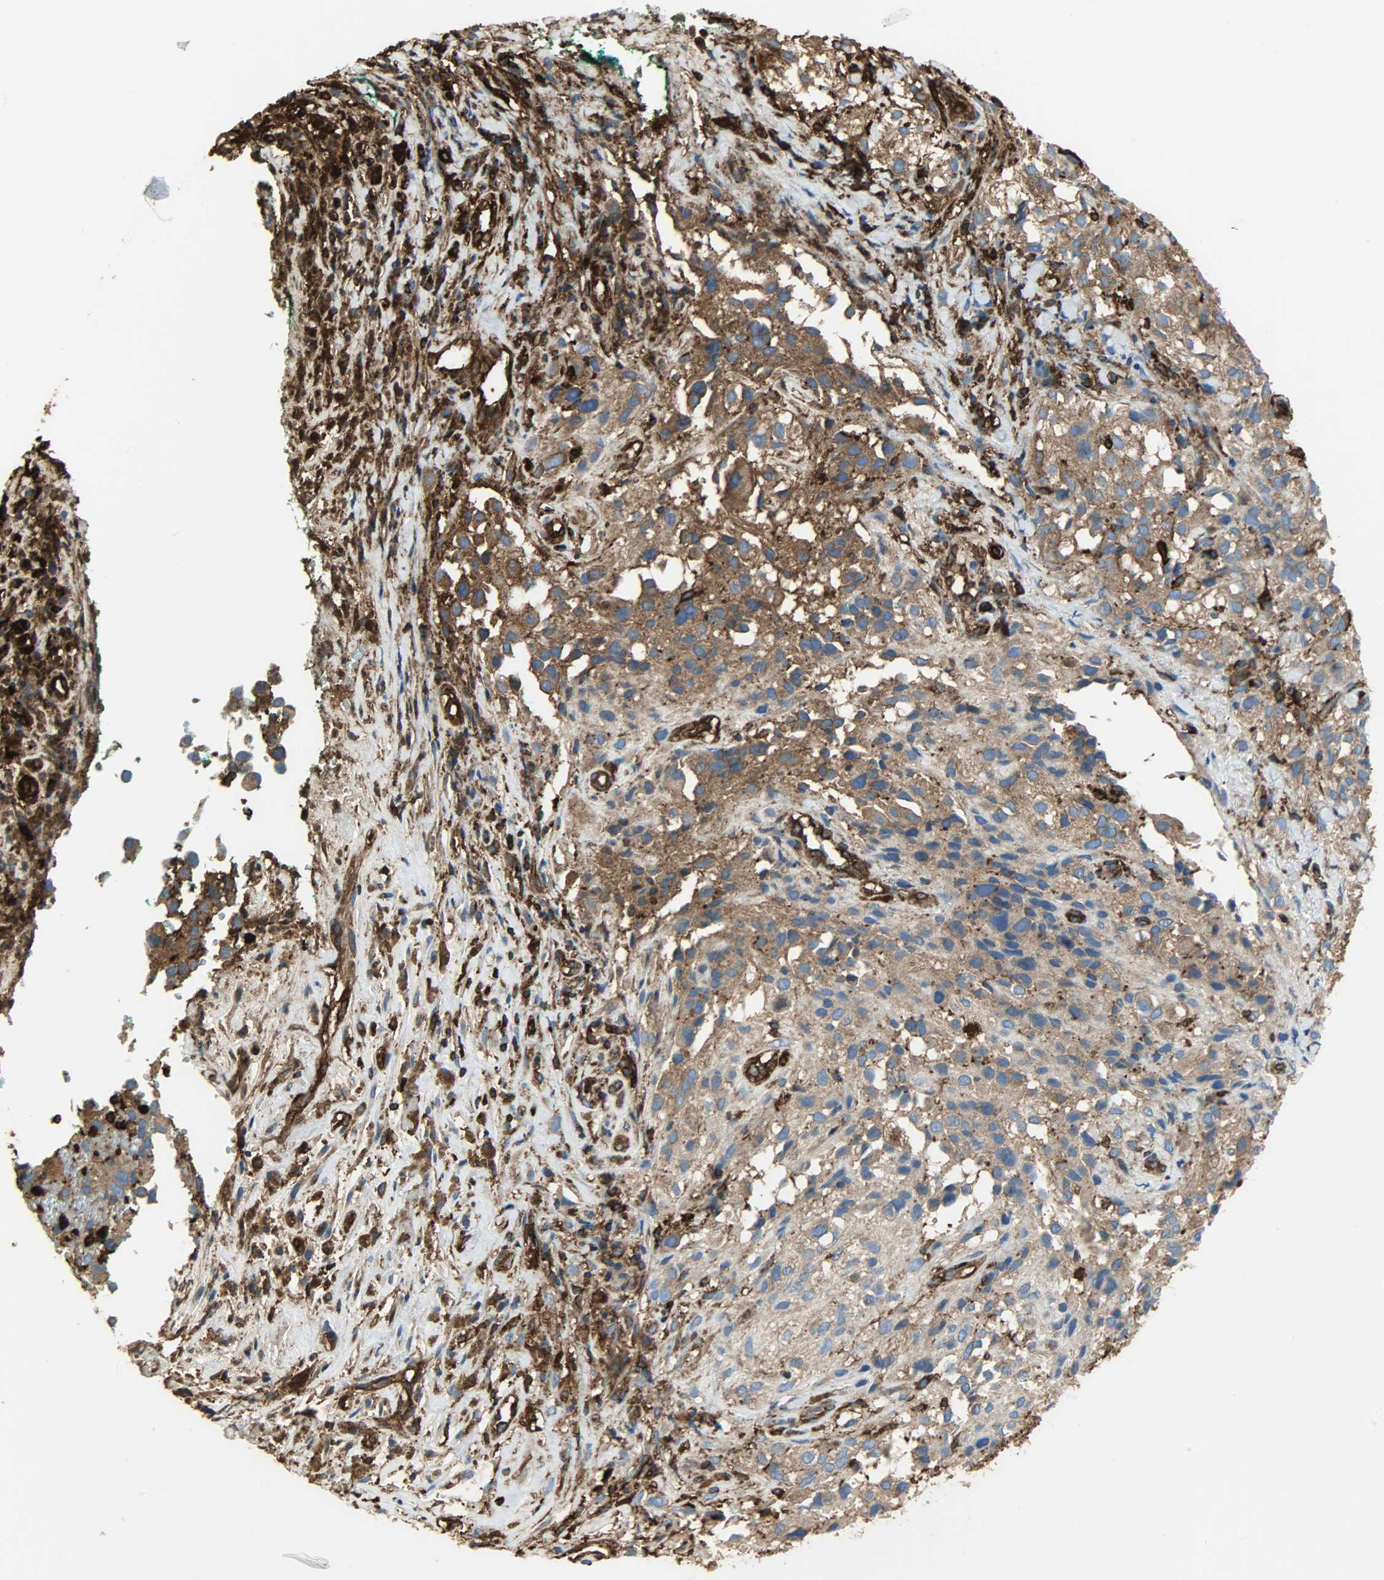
{"staining": {"intensity": "strong", "quantity": ">75%", "location": "cytoplasmic/membranous"}, "tissue": "melanoma", "cell_type": "Tumor cells", "image_type": "cancer", "snomed": [{"axis": "morphology", "description": "Necrosis, NOS"}, {"axis": "morphology", "description": "Malignant melanoma, NOS"}, {"axis": "topography", "description": "Skin"}], "caption": "Brown immunohistochemical staining in human malignant melanoma displays strong cytoplasmic/membranous staining in about >75% of tumor cells. (Brightfield microscopy of DAB IHC at high magnification).", "gene": "VASP", "patient": {"sex": "female", "age": 87}}